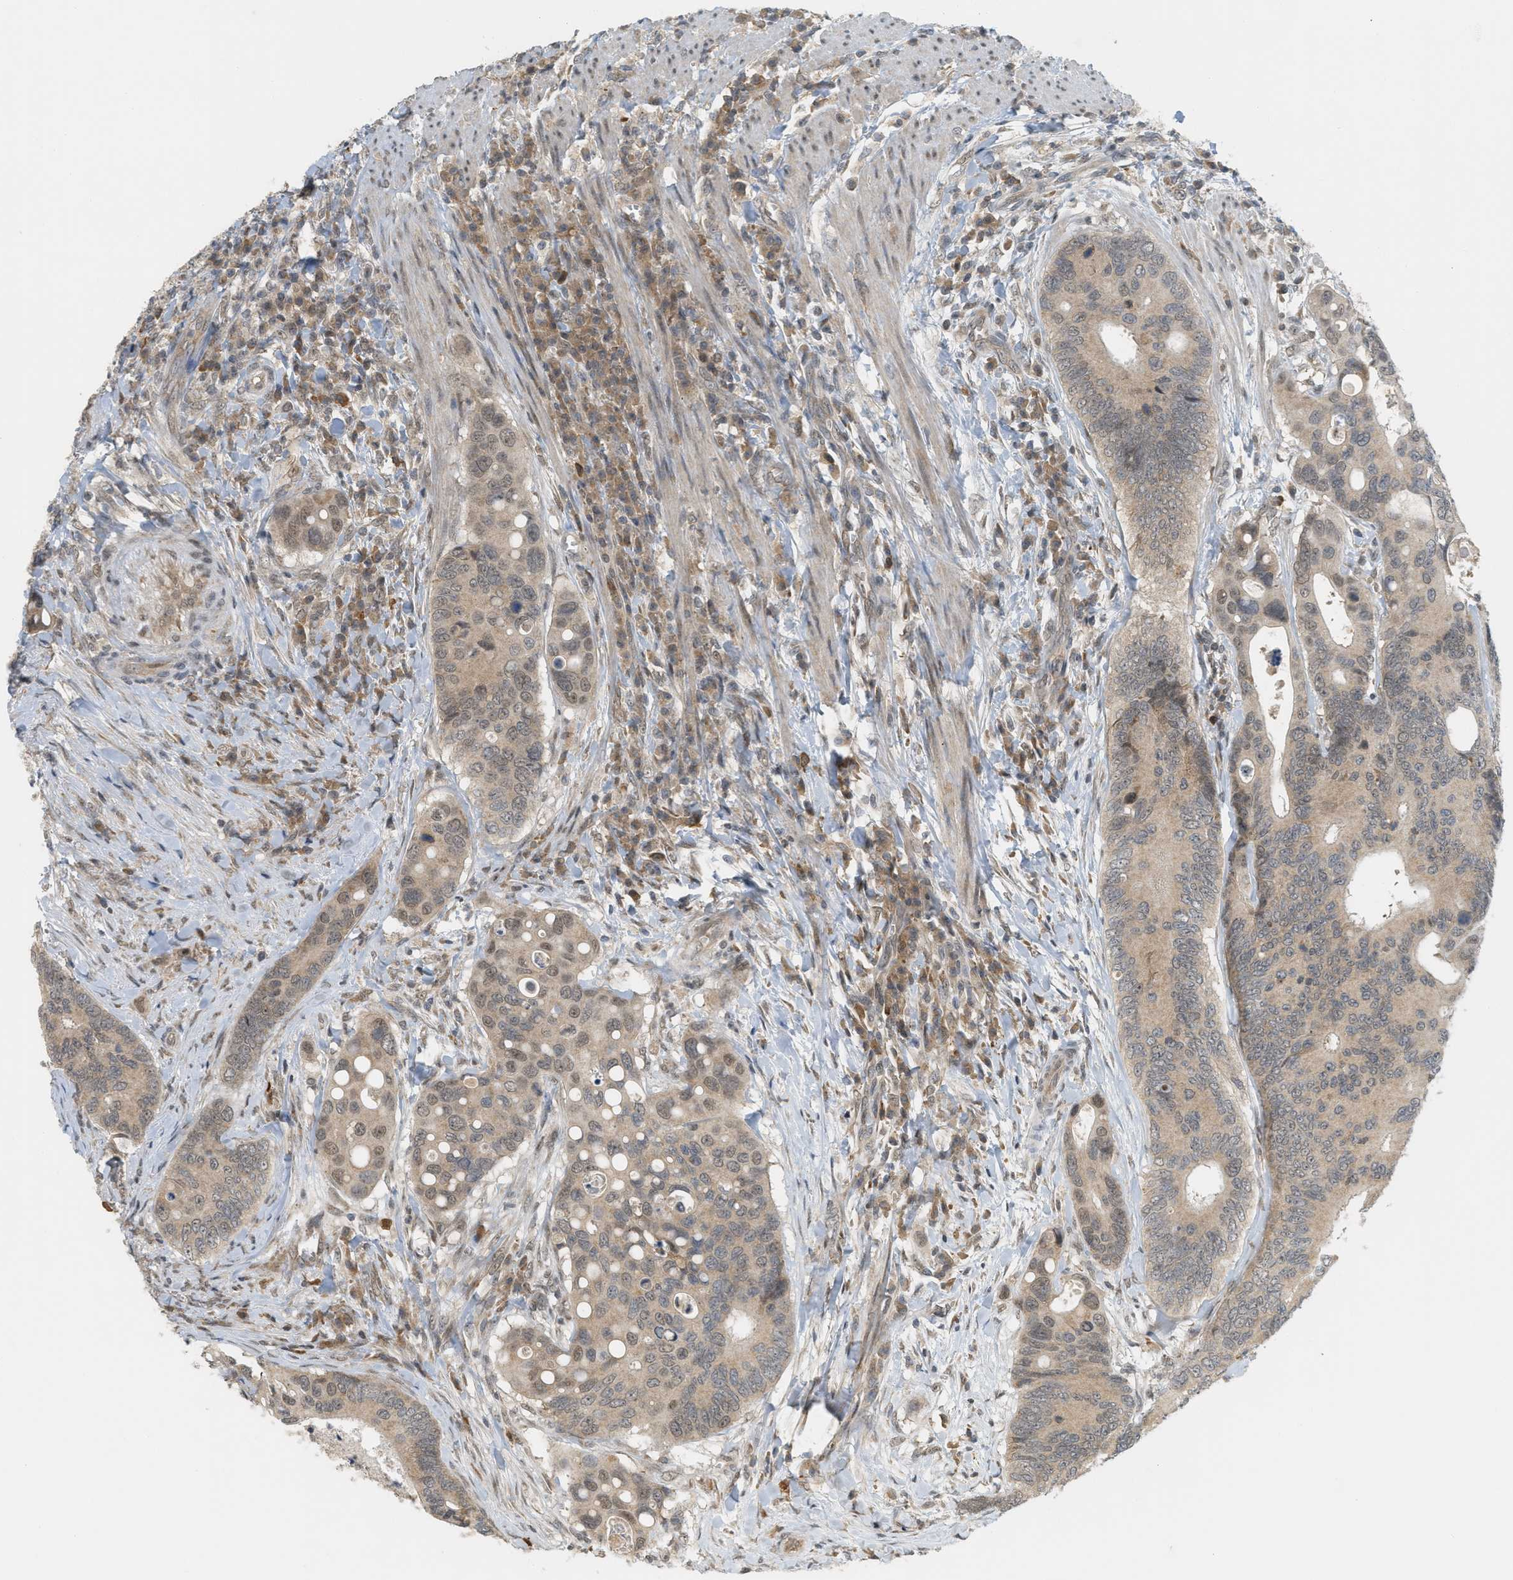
{"staining": {"intensity": "weak", "quantity": ">75%", "location": "cytoplasmic/membranous,nuclear"}, "tissue": "colorectal cancer", "cell_type": "Tumor cells", "image_type": "cancer", "snomed": [{"axis": "morphology", "description": "Inflammation, NOS"}, {"axis": "morphology", "description": "Adenocarcinoma, NOS"}, {"axis": "topography", "description": "Colon"}], "caption": "Colorectal cancer (adenocarcinoma) stained with immunohistochemistry (IHC) exhibits weak cytoplasmic/membranous and nuclear expression in approximately >75% of tumor cells.", "gene": "PRKD1", "patient": {"sex": "male", "age": 72}}